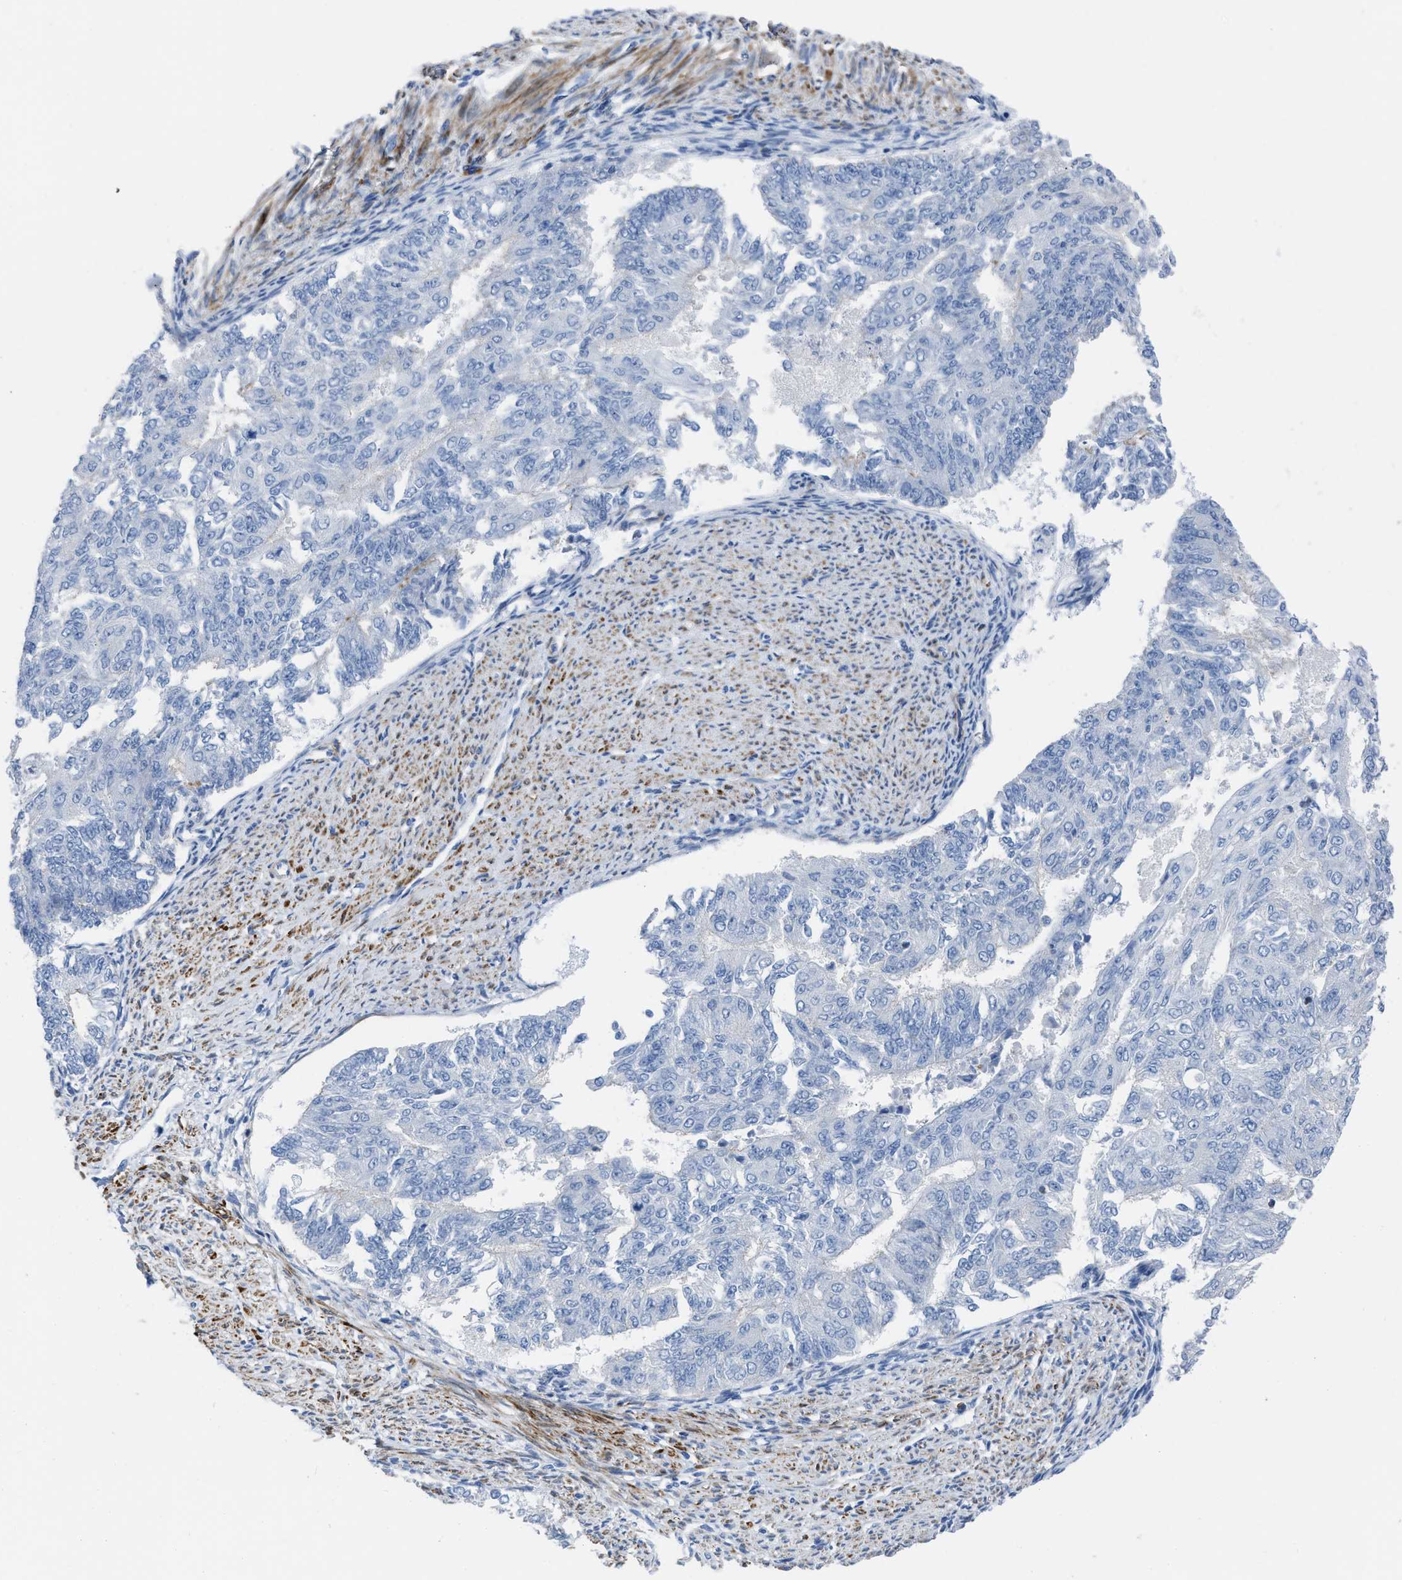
{"staining": {"intensity": "negative", "quantity": "none", "location": "none"}, "tissue": "endometrial cancer", "cell_type": "Tumor cells", "image_type": "cancer", "snomed": [{"axis": "morphology", "description": "Adenocarcinoma, NOS"}, {"axis": "topography", "description": "Endometrium"}], "caption": "Human endometrial cancer (adenocarcinoma) stained for a protein using IHC displays no expression in tumor cells.", "gene": "PRMT2", "patient": {"sex": "female", "age": 32}}